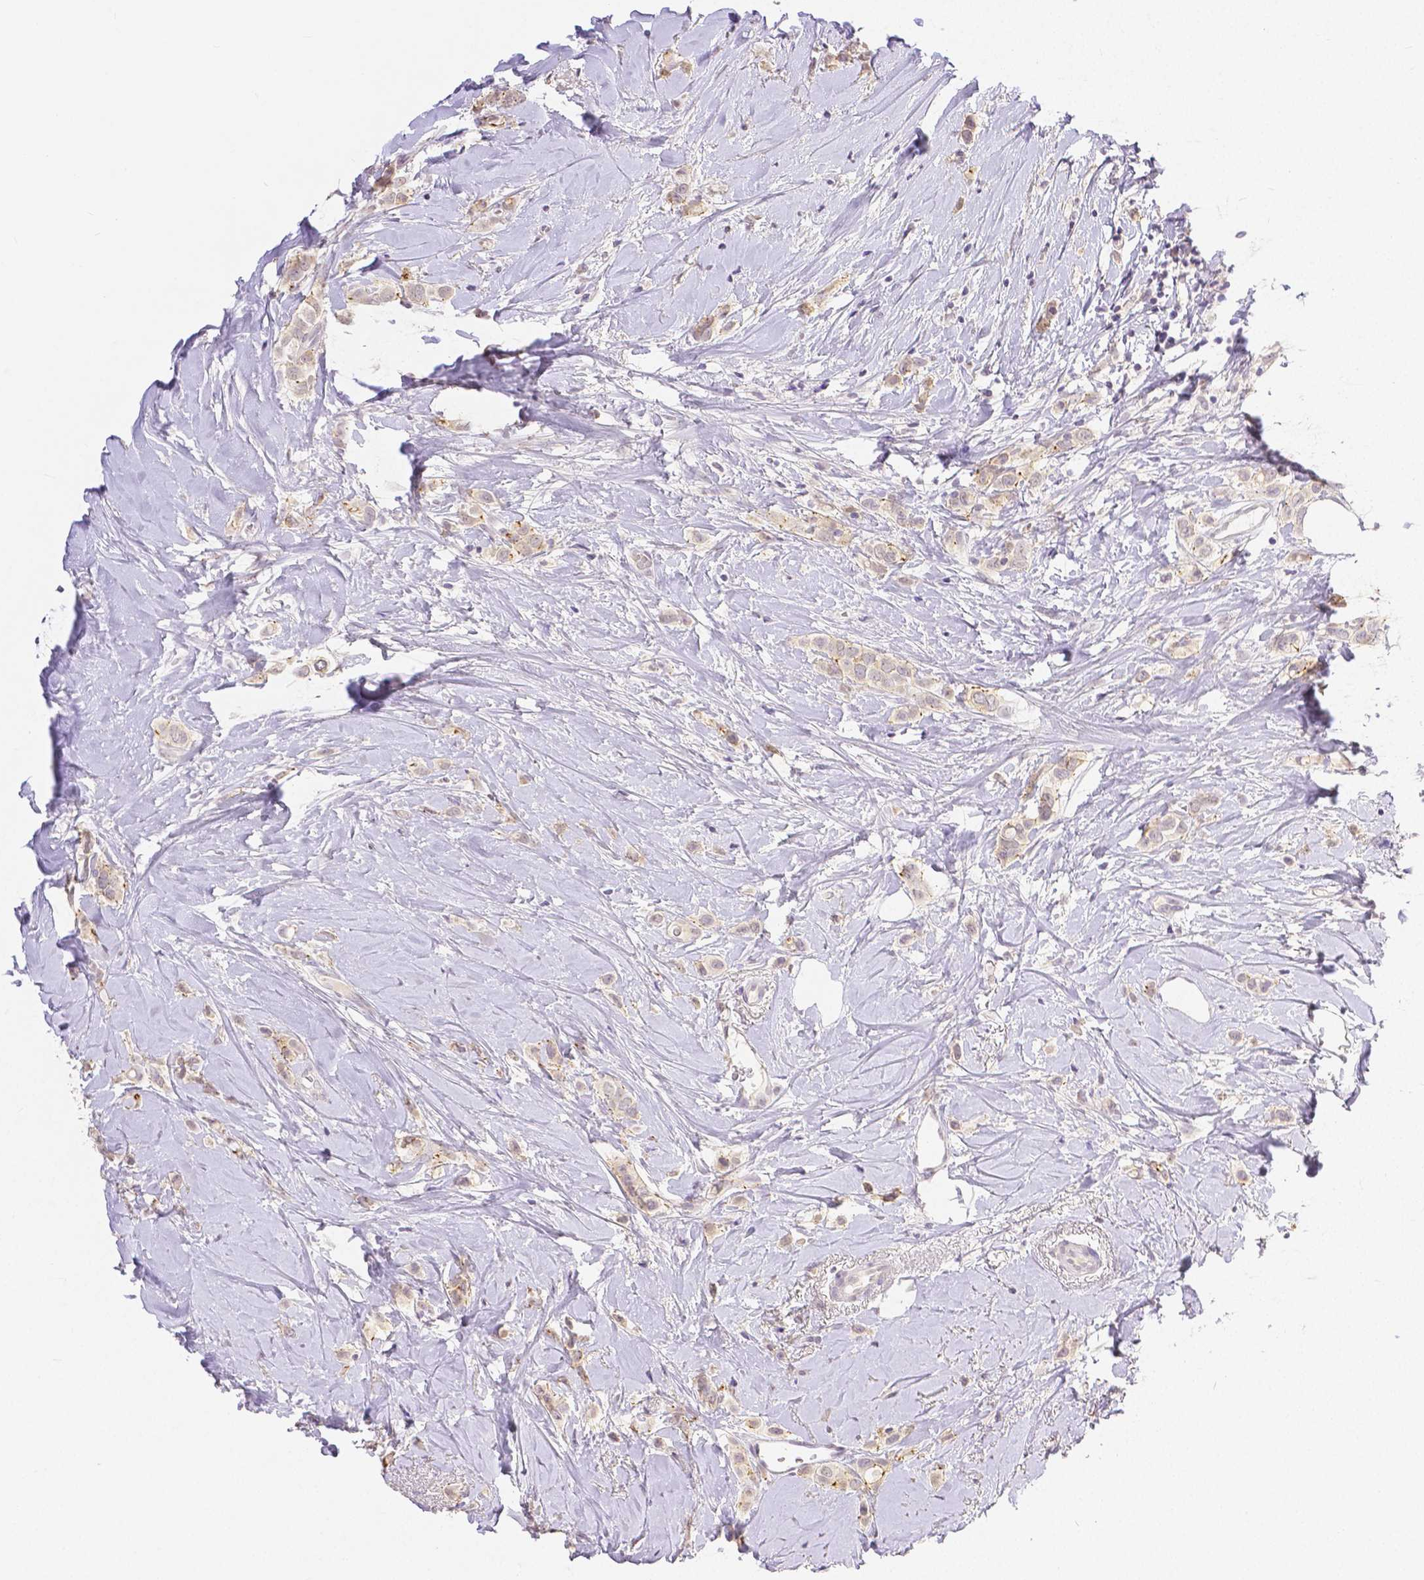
{"staining": {"intensity": "weak", "quantity": "25%-75%", "location": "cytoplasmic/membranous"}, "tissue": "breast cancer", "cell_type": "Tumor cells", "image_type": "cancer", "snomed": [{"axis": "morphology", "description": "Lobular carcinoma"}, {"axis": "topography", "description": "Breast"}], "caption": "There is low levels of weak cytoplasmic/membranous positivity in tumor cells of lobular carcinoma (breast), as demonstrated by immunohistochemical staining (brown color).", "gene": "OCLN", "patient": {"sex": "female", "age": 66}}